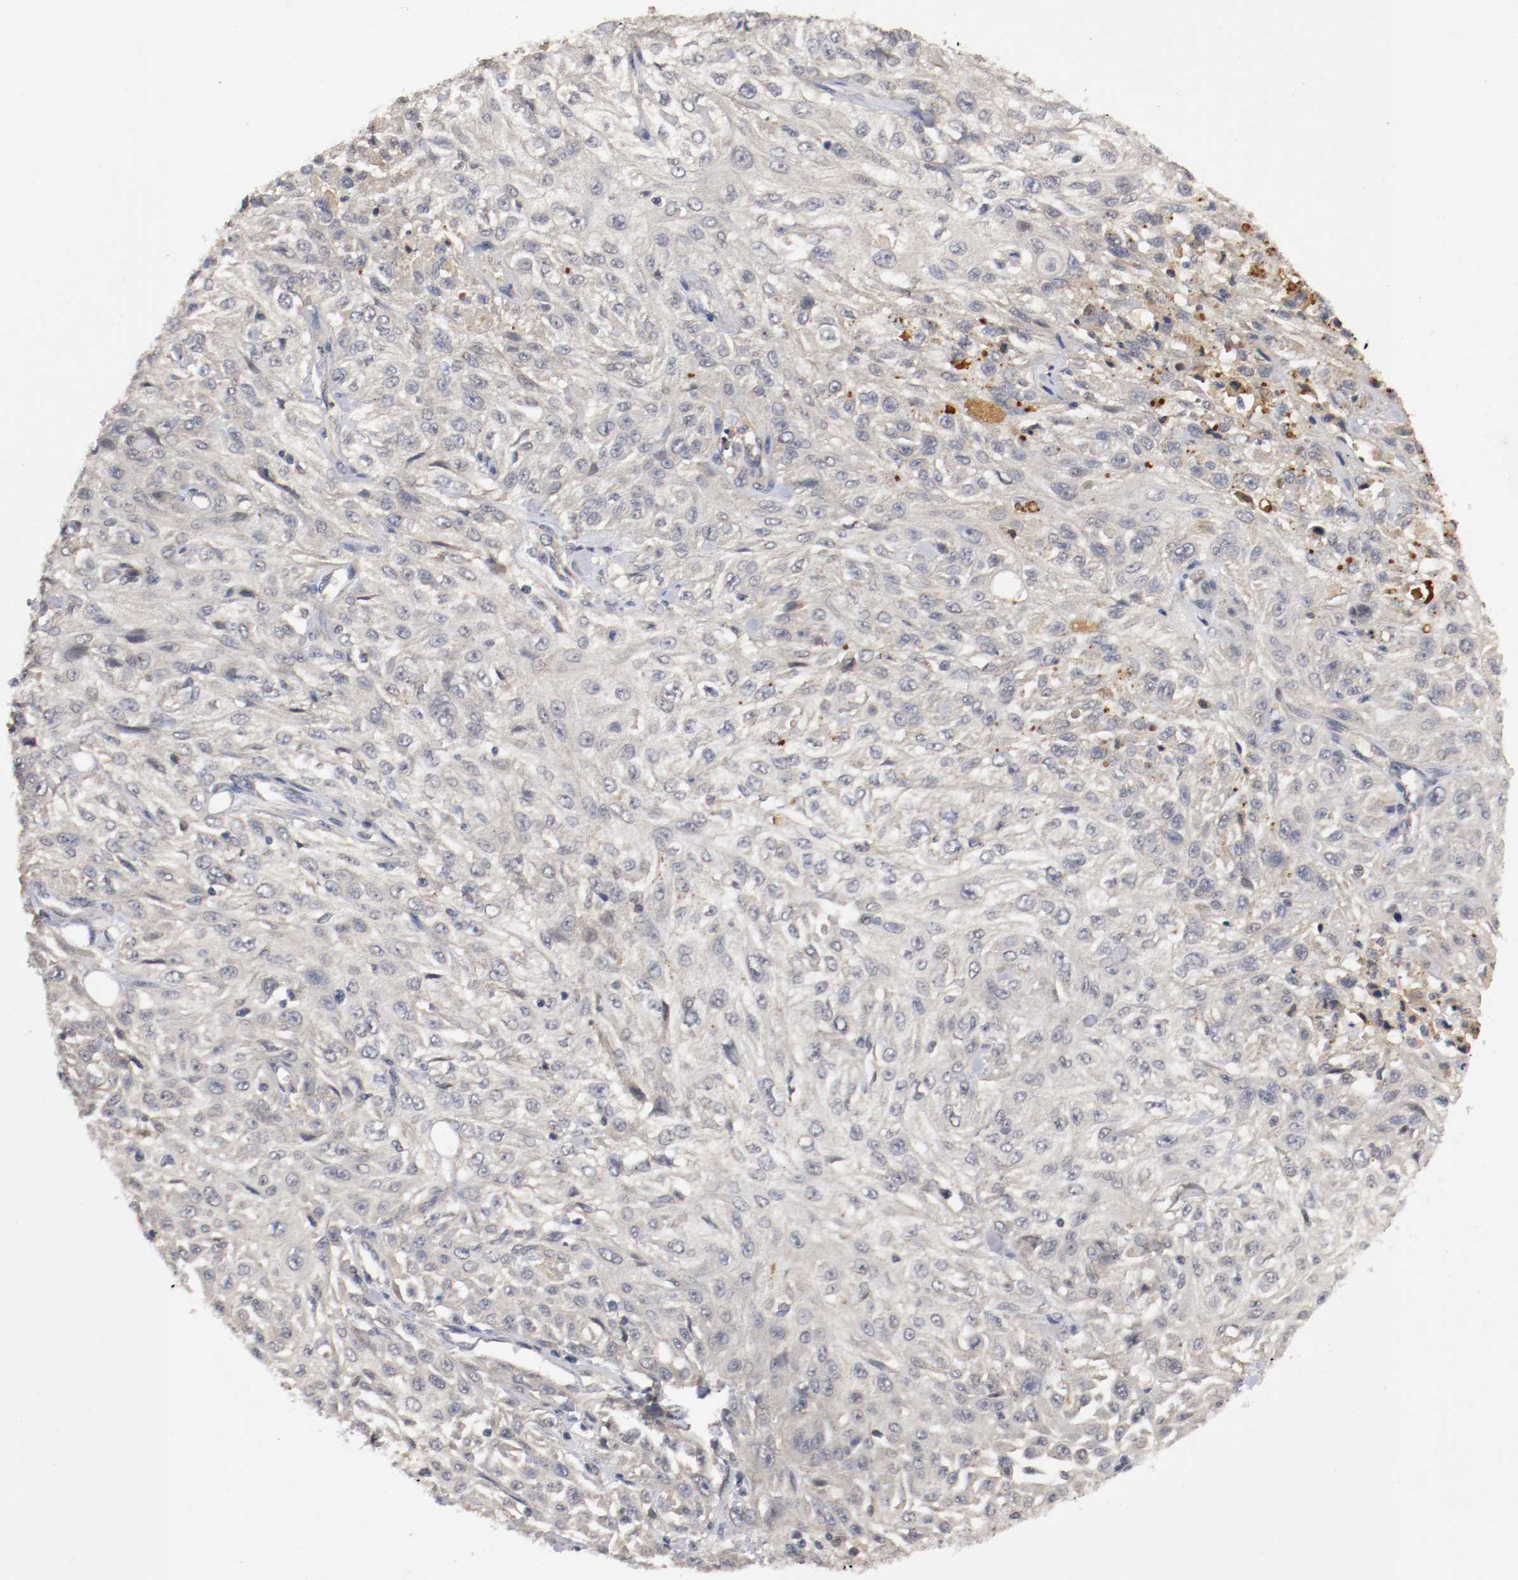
{"staining": {"intensity": "negative", "quantity": "none", "location": "none"}, "tissue": "skin cancer", "cell_type": "Tumor cells", "image_type": "cancer", "snomed": [{"axis": "morphology", "description": "Squamous cell carcinoma, NOS"}, {"axis": "topography", "description": "Skin"}], "caption": "There is no significant expression in tumor cells of skin cancer.", "gene": "TNFRSF1B", "patient": {"sex": "male", "age": 75}}